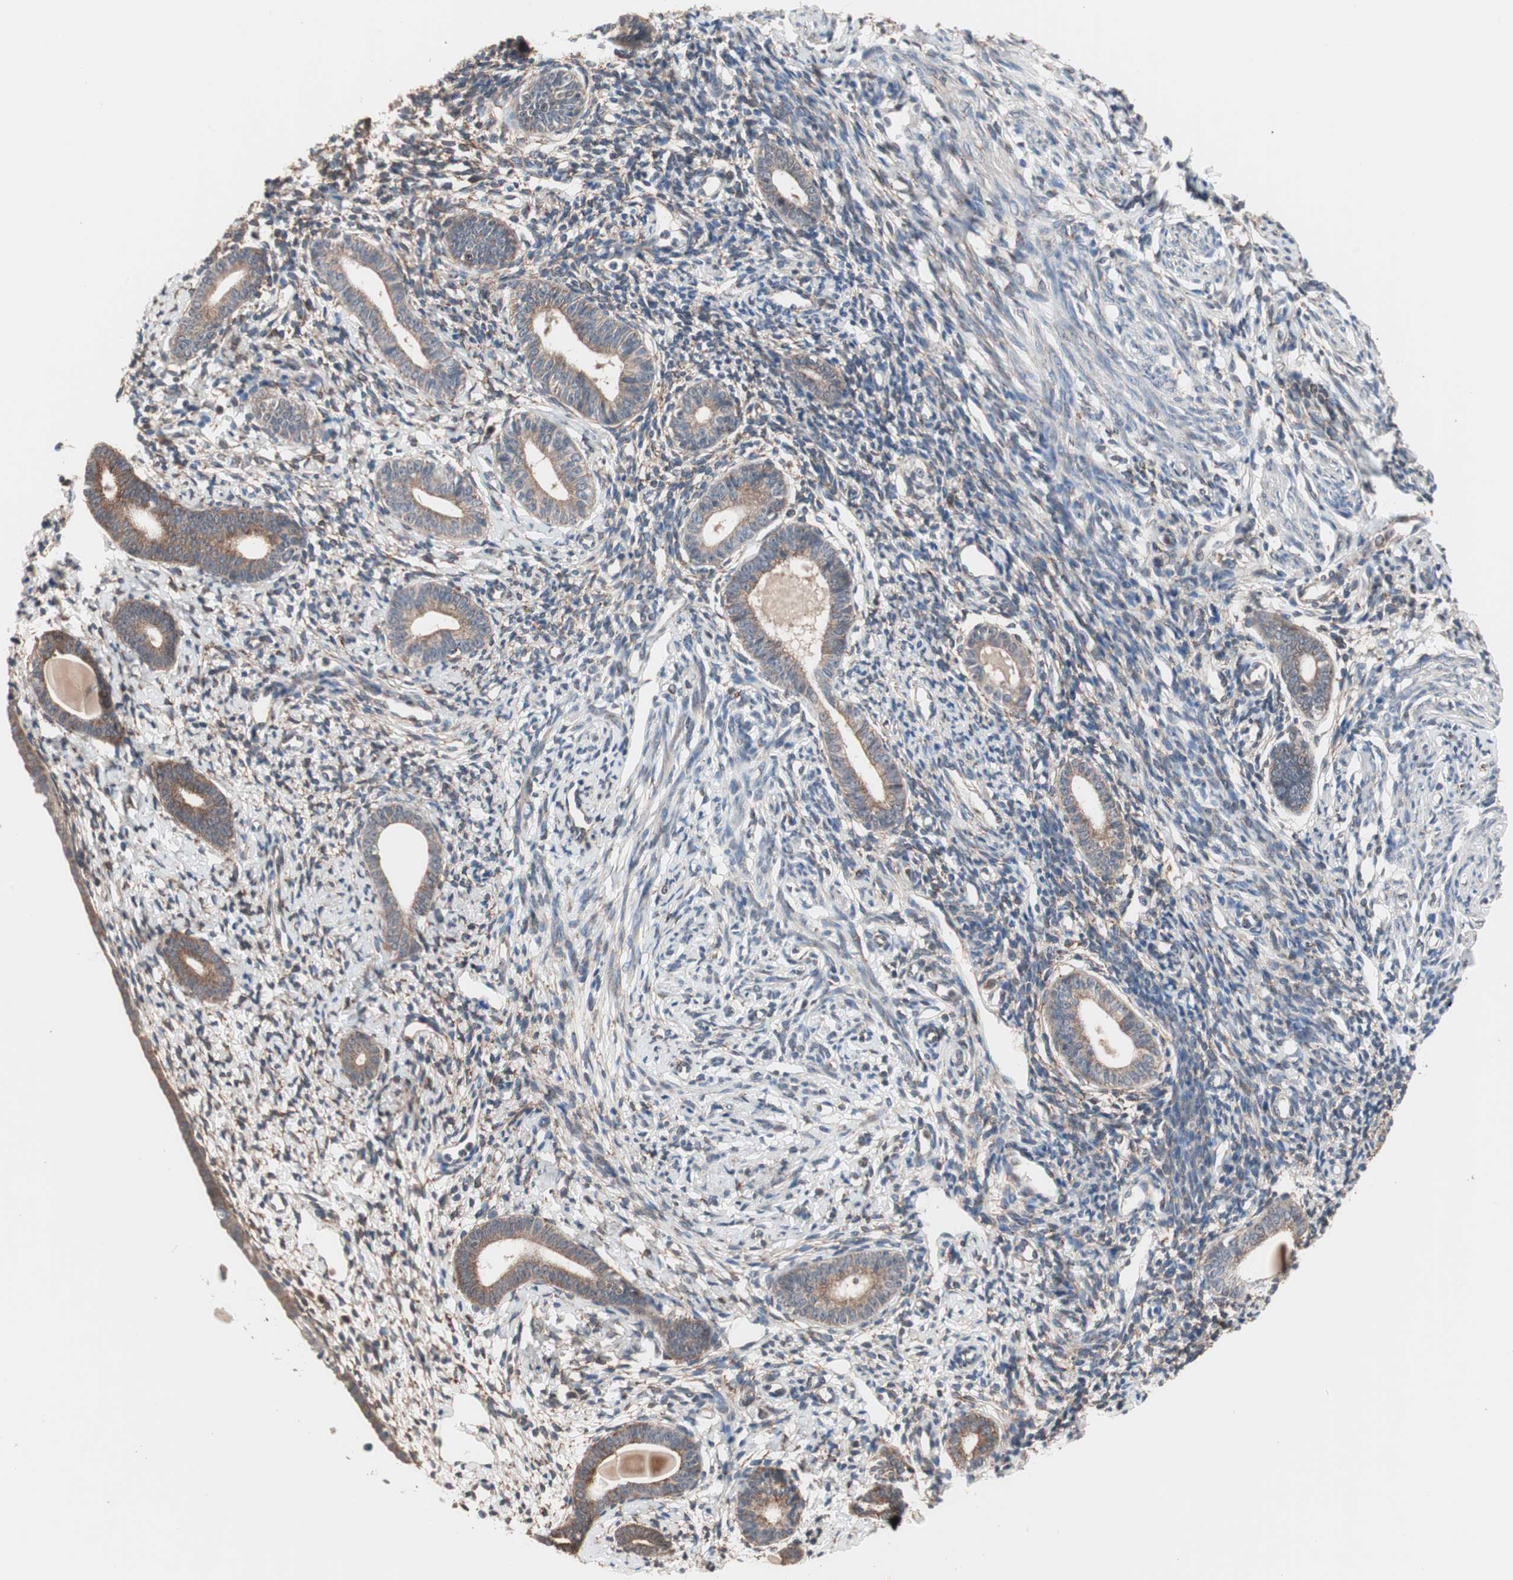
{"staining": {"intensity": "weak", "quantity": "25%-75%", "location": "cytoplasmic/membranous"}, "tissue": "endometrium", "cell_type": "Cells in endometrial stroma", "image_type": "normal", "snomed": [{"axis": "morphology", "description": "Normal tissue, NOS"}, {"axis": "topography", "description": "Endometrium"}], "caption": "Protein positivity by IHC displays weak cytoplasmic/membranous positivity in approximately 25%-75% of cells in endometrial stroma in benign endometrium.", "gene": "IRS1", "patient": {"sex": "female", "age": 71}}